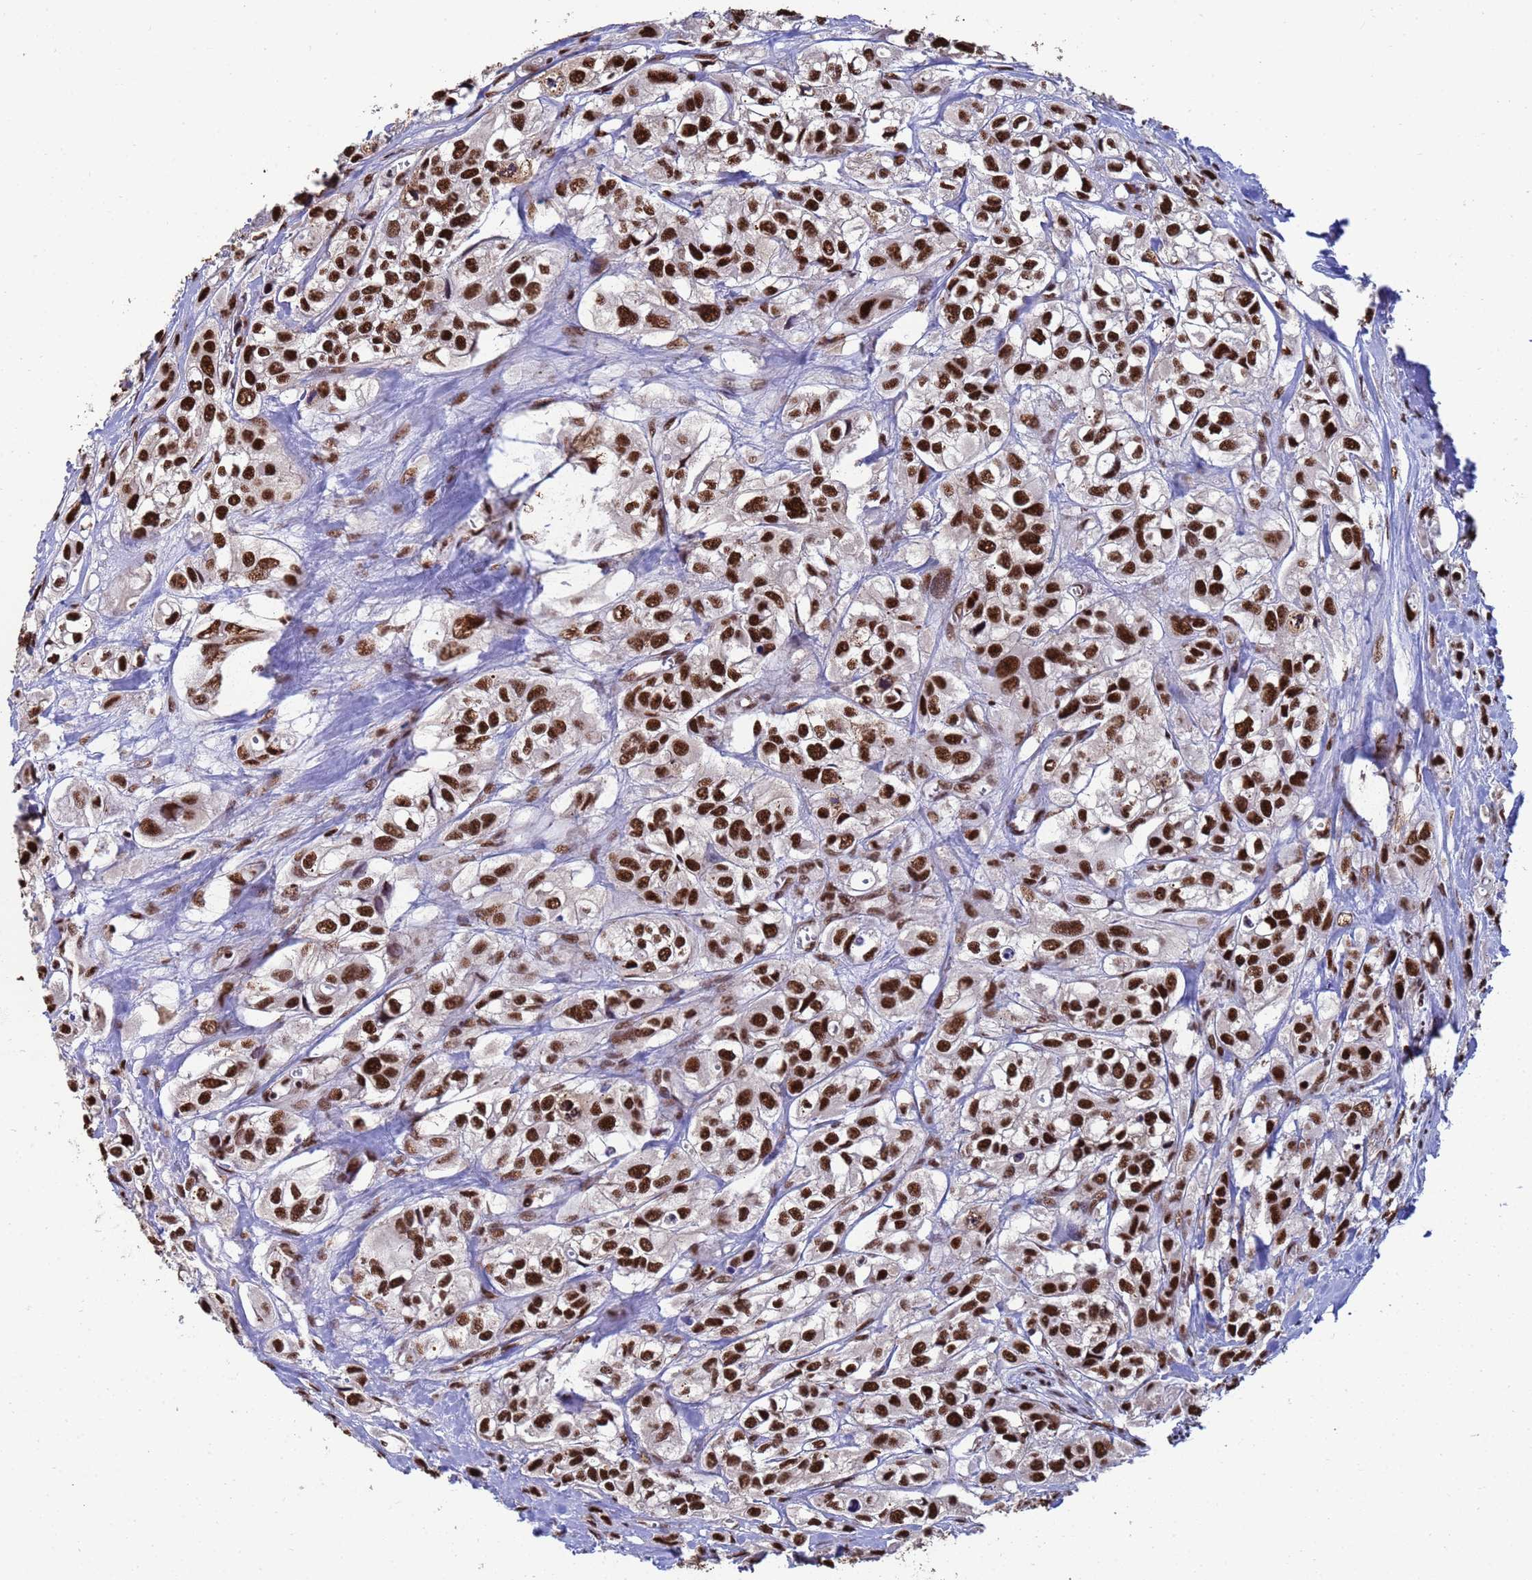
{"staining": {"intensity": "strong", "quantity": ">75%", "location": "nuclear"}, "tissue": "urothelial cancer", "cell_type": "Tumor cells", "image_type": "cancer", "snomed": [{"axis": "morphology", "description": "Urothelial carcinoma, High grade"}, {"axis": "topography", "description": "Urinary bladder"}], "caption": "A brown stain highlights strong nuclear expression of a protein in human urothelial carcinoma (high-grade) tumor cells.", "gene": "SF3B2", "patient": {"sex": "male", "age": 67}}